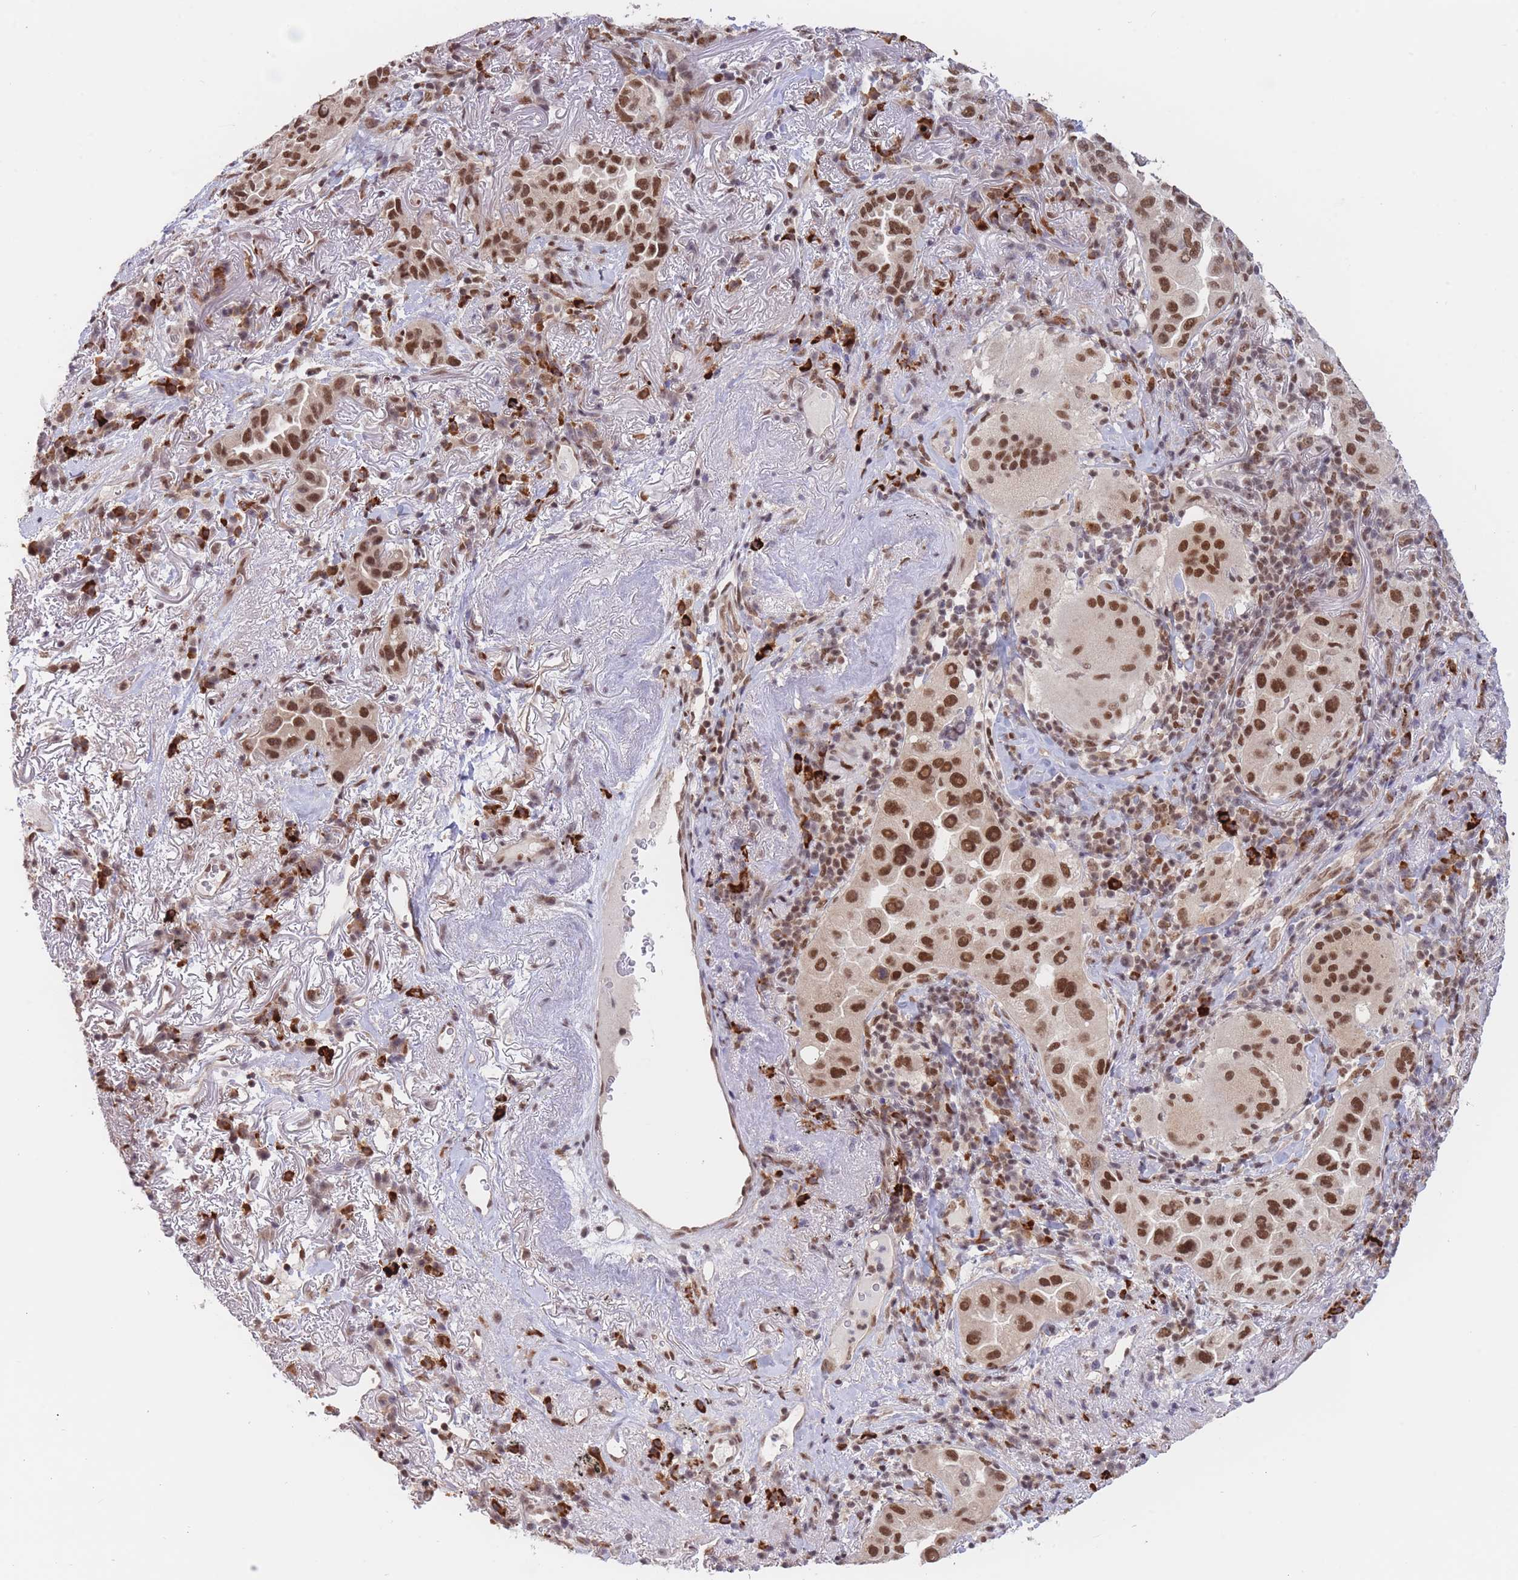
{"staining": {"intensity": "strong", "quantity": ">75%", "location": "nuclear"}, "tissue": "lung cancer", "cell_type": "Tumor cells", "image_type": "cancer", "snomed": [{"axis": "morphology", "description": "Adenocarcinoma, NOS"}, {"axis": "topography", "description": "Lung"}], "caption": "DAB (3,3'-diaminobenzidine) immunohistochemical staining of lung cancer (adenocarcinoma) exhibits strong nuclear protein expression in about >75% of tumor cells.", "gene": "SMAD9", "patient": {"sex": "female", "age": 69}}